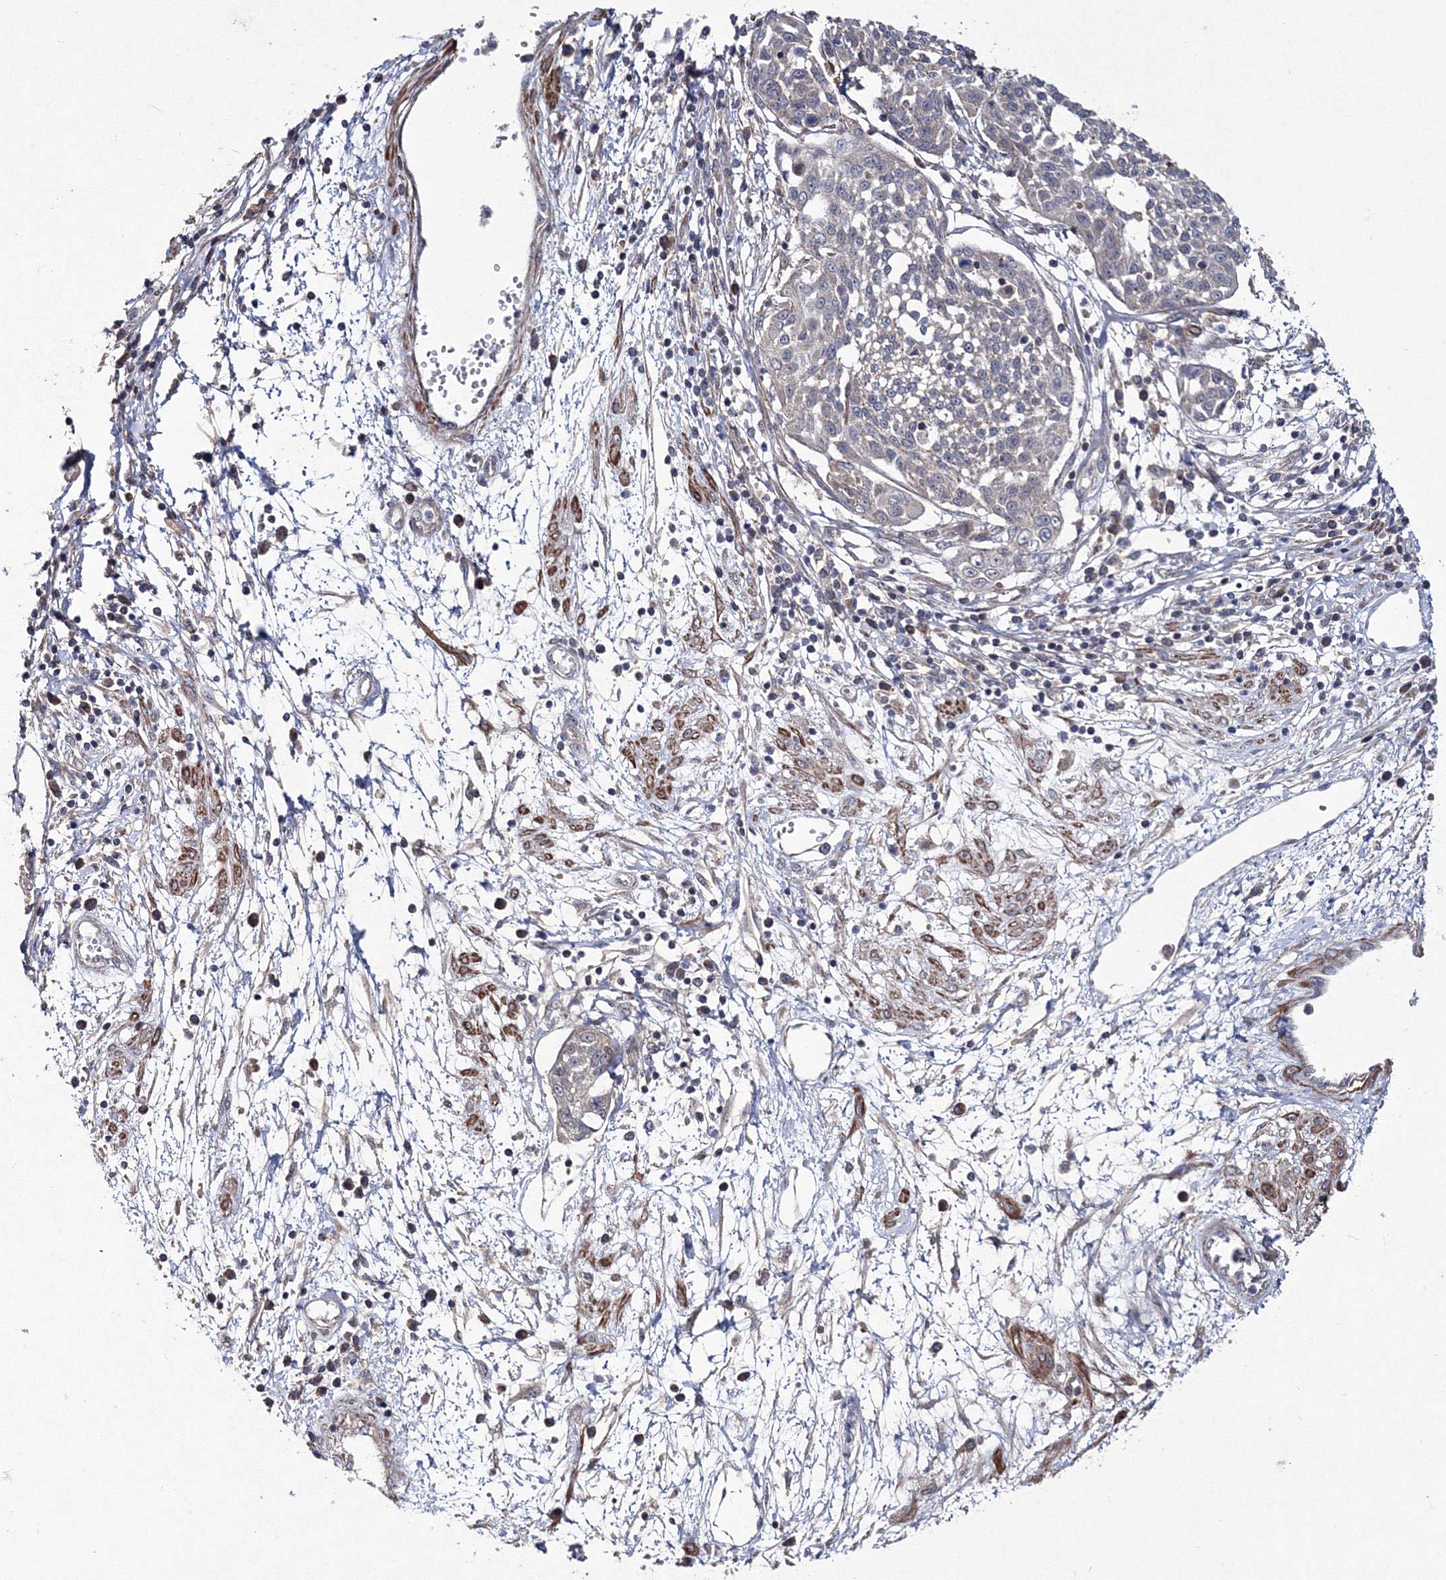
{"staining": {"intensity": "negative", "quantity": "none", "location": "none"}, "tissue": "cervical cancer", "cell_type": "Tumor cells", "image_type": "cancer", "snomed": [{"axis": "morphology", "description": "Squamous cell carcinoma, NOS"}, {"axis": "topography", "description": "Cervix"}], "caption": "DAB (3,3'-diaminobenzidine) immunohistochemical staining of cervical cancer (squamous cell carcinoma) shows no significant positivity in tumor cells. (Immunohistochemistry (ihc), brightfield microscopy, high magnification).", "gene": "PPP2R2B", "patient": {"sex": "female", "age": 34}}